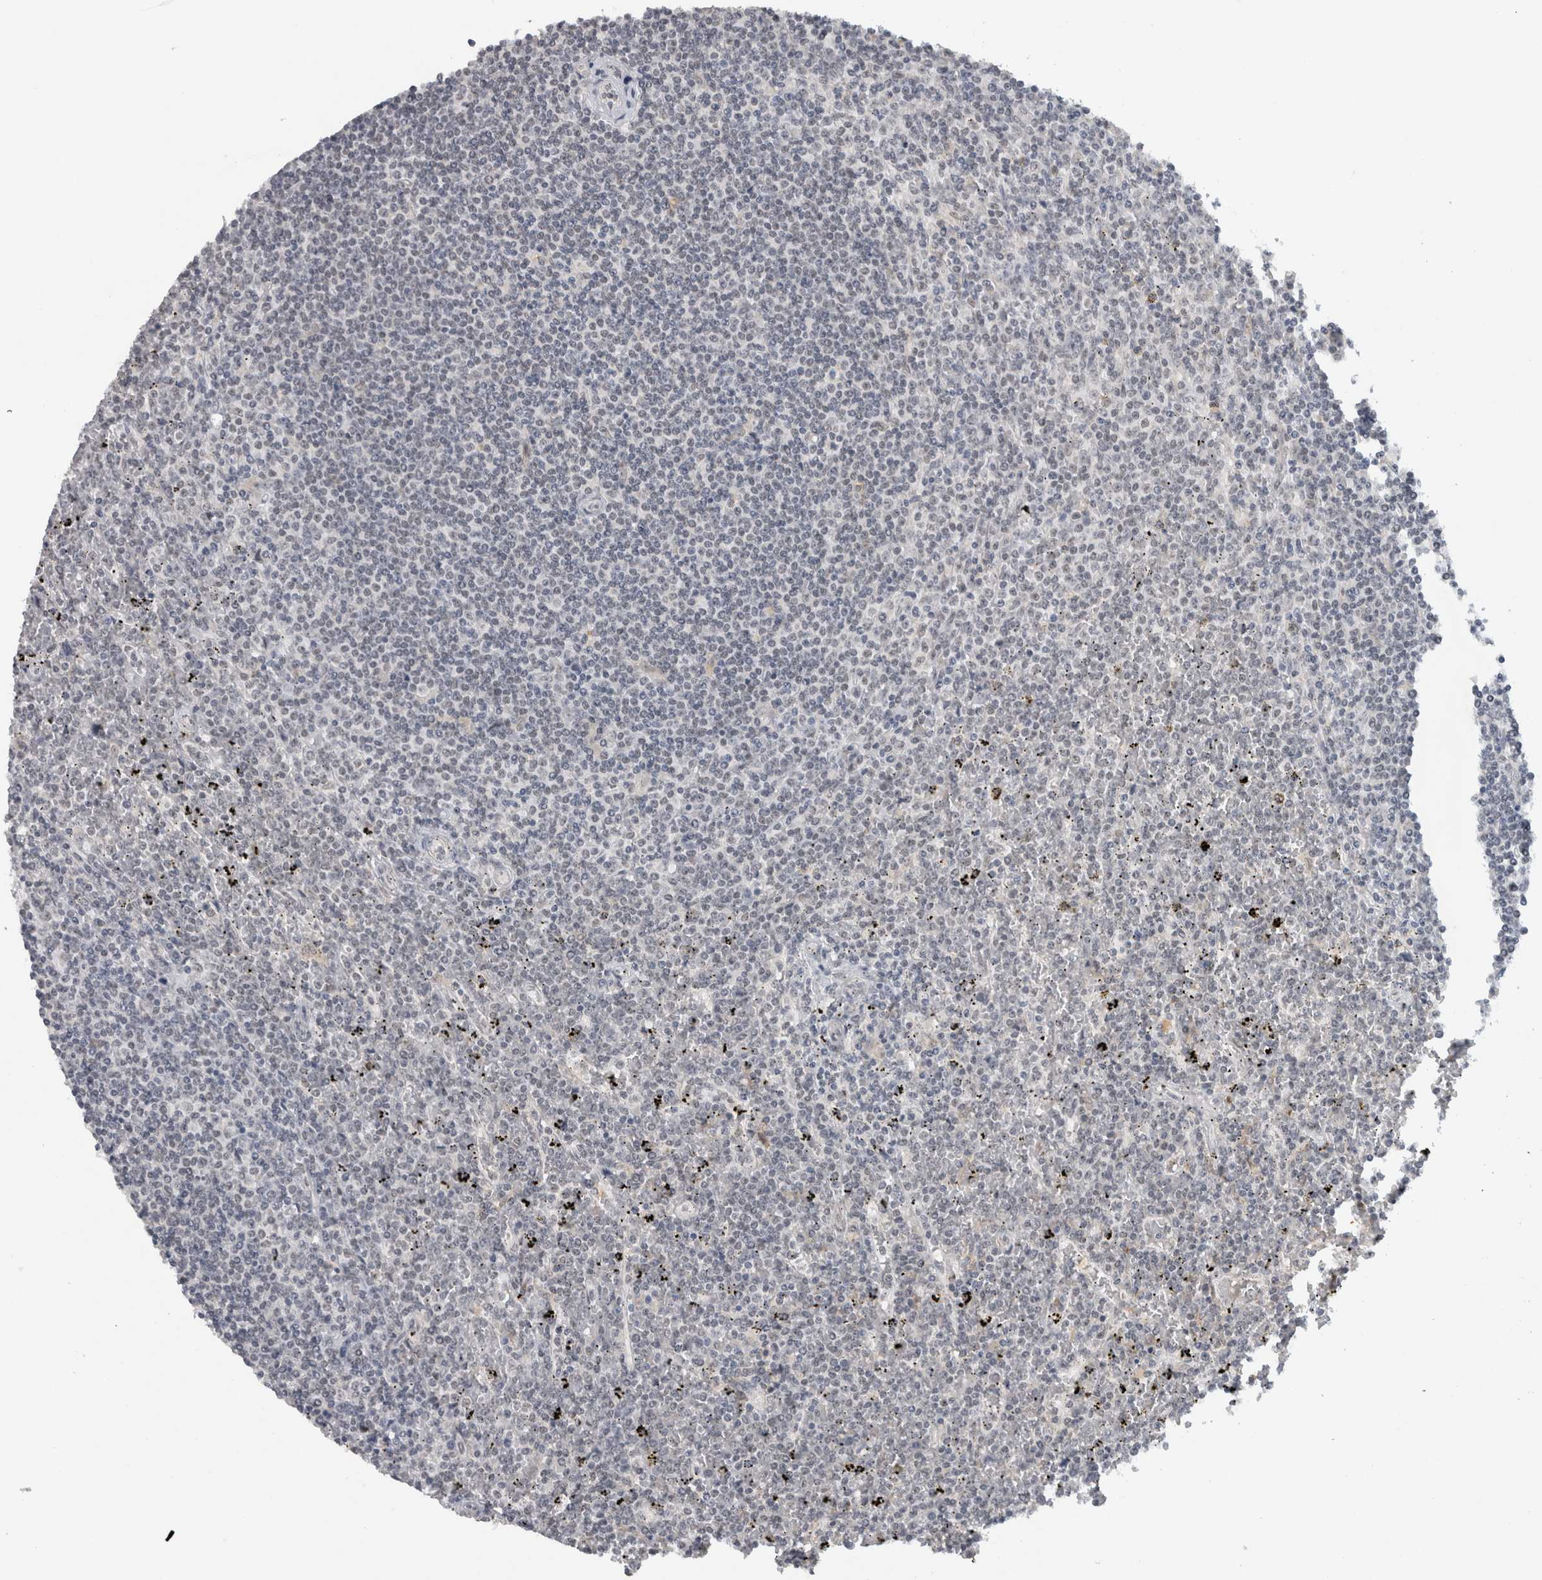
{"staining": {"intensity": "negative", "quantity": "none", "location": "none"}, "tissue": "lymphoma", "cell_type": "Tumor cells", "image_type": "cancer", "snomed": [{"axis": "morphology", "description": "Malignant lymphoma, non-Hodgkin's type, Low grade"}, {"axis": "topography", "description": "Spleen"}], "caption": "Lymphoma stained for a protein using IHC exhibits no positivity tumor cells.", "gene": "PRXL2A", "patient": {"sex": "female", "age": 19}}